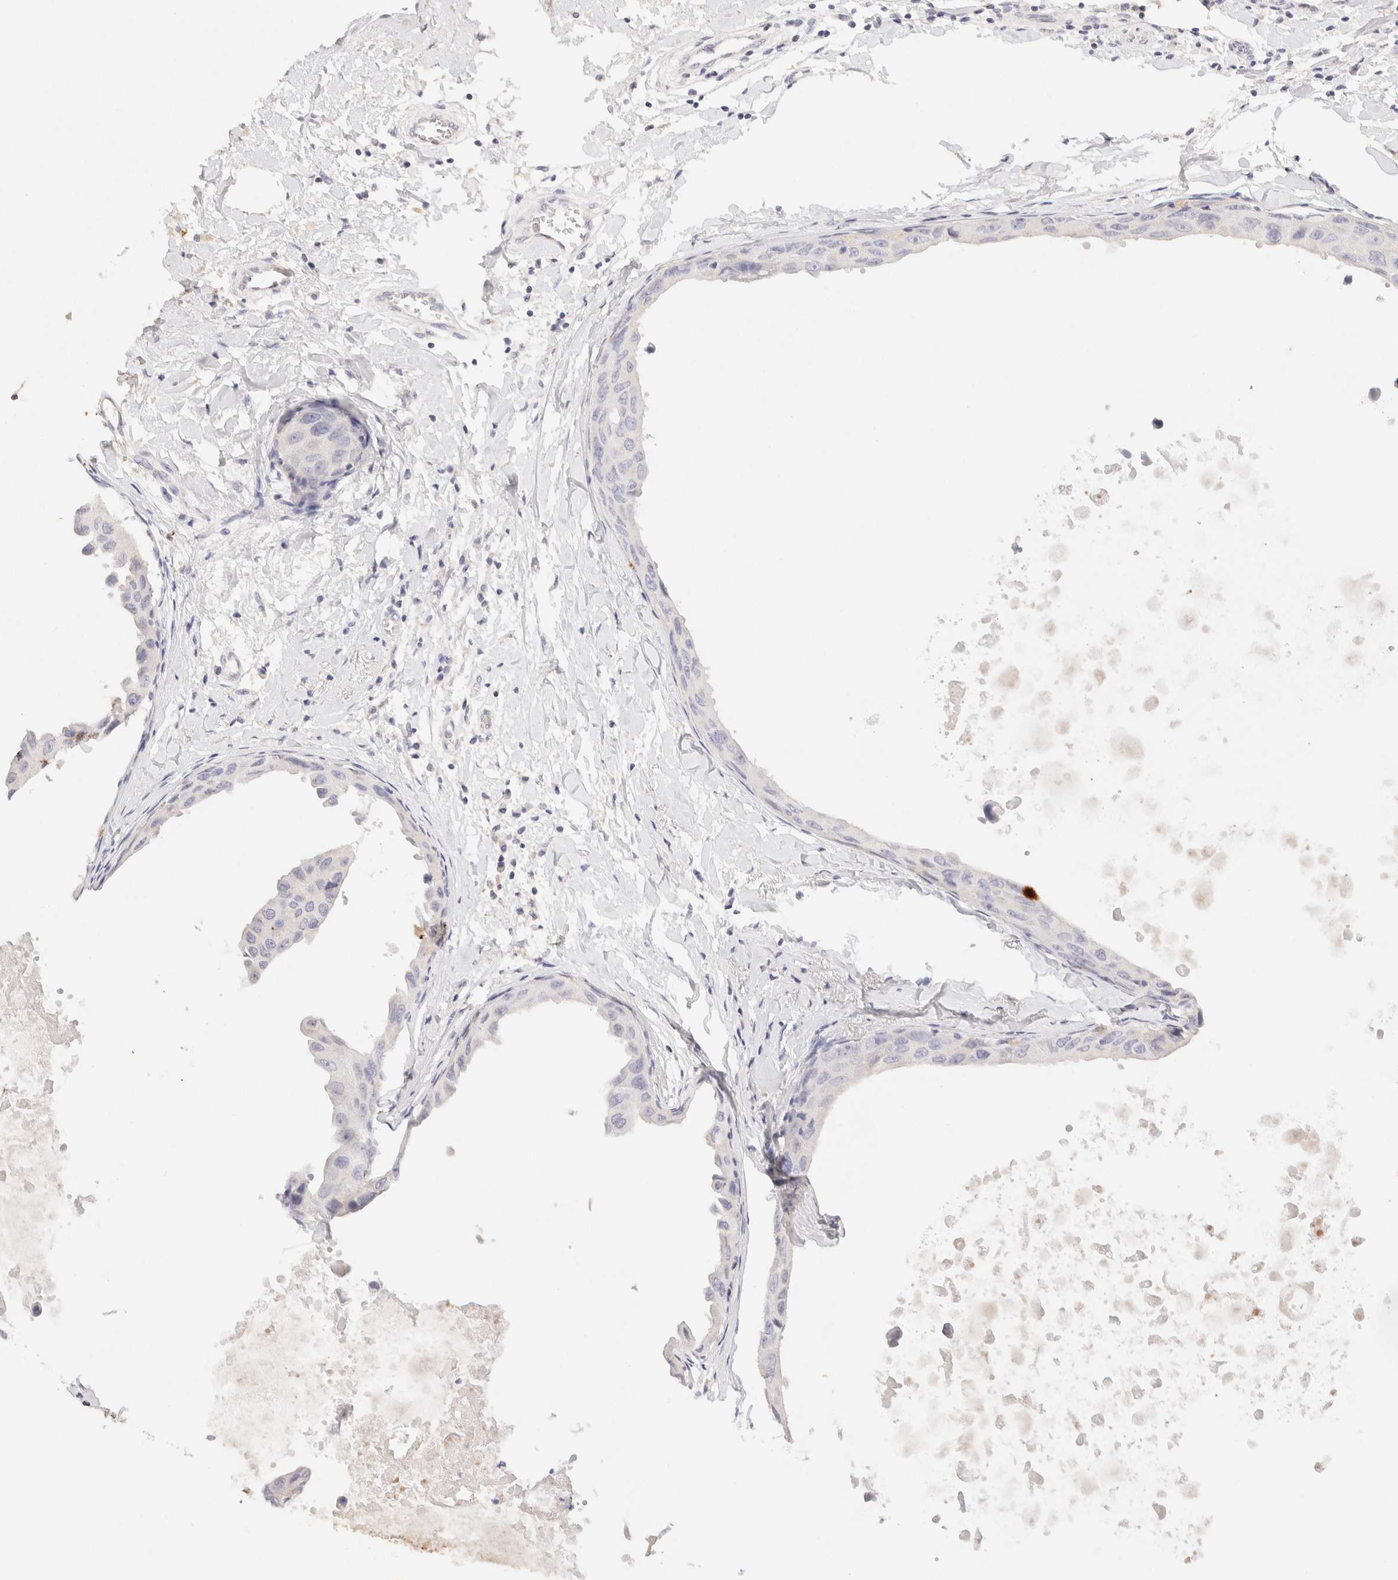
{"staining": {"intensity": "negative", "quantity": "none", "location": "none"}, "tissue": "breast cancer", "cell_type": "Tumor cells", "image_type": "cancer", "snomed": [{"axis": "morphology", "description": "Duct carcinoma"}, {"axis": "topography", "description": "Breast"}], "caption": "DAB (3,3'-diaminobenzidine) immunohistochemical staining of breast cancer demonstrates no significant positivity in tumor cells.", "gene": "SCGB2A2", "patient": {"sex": "female", "age": 27}}